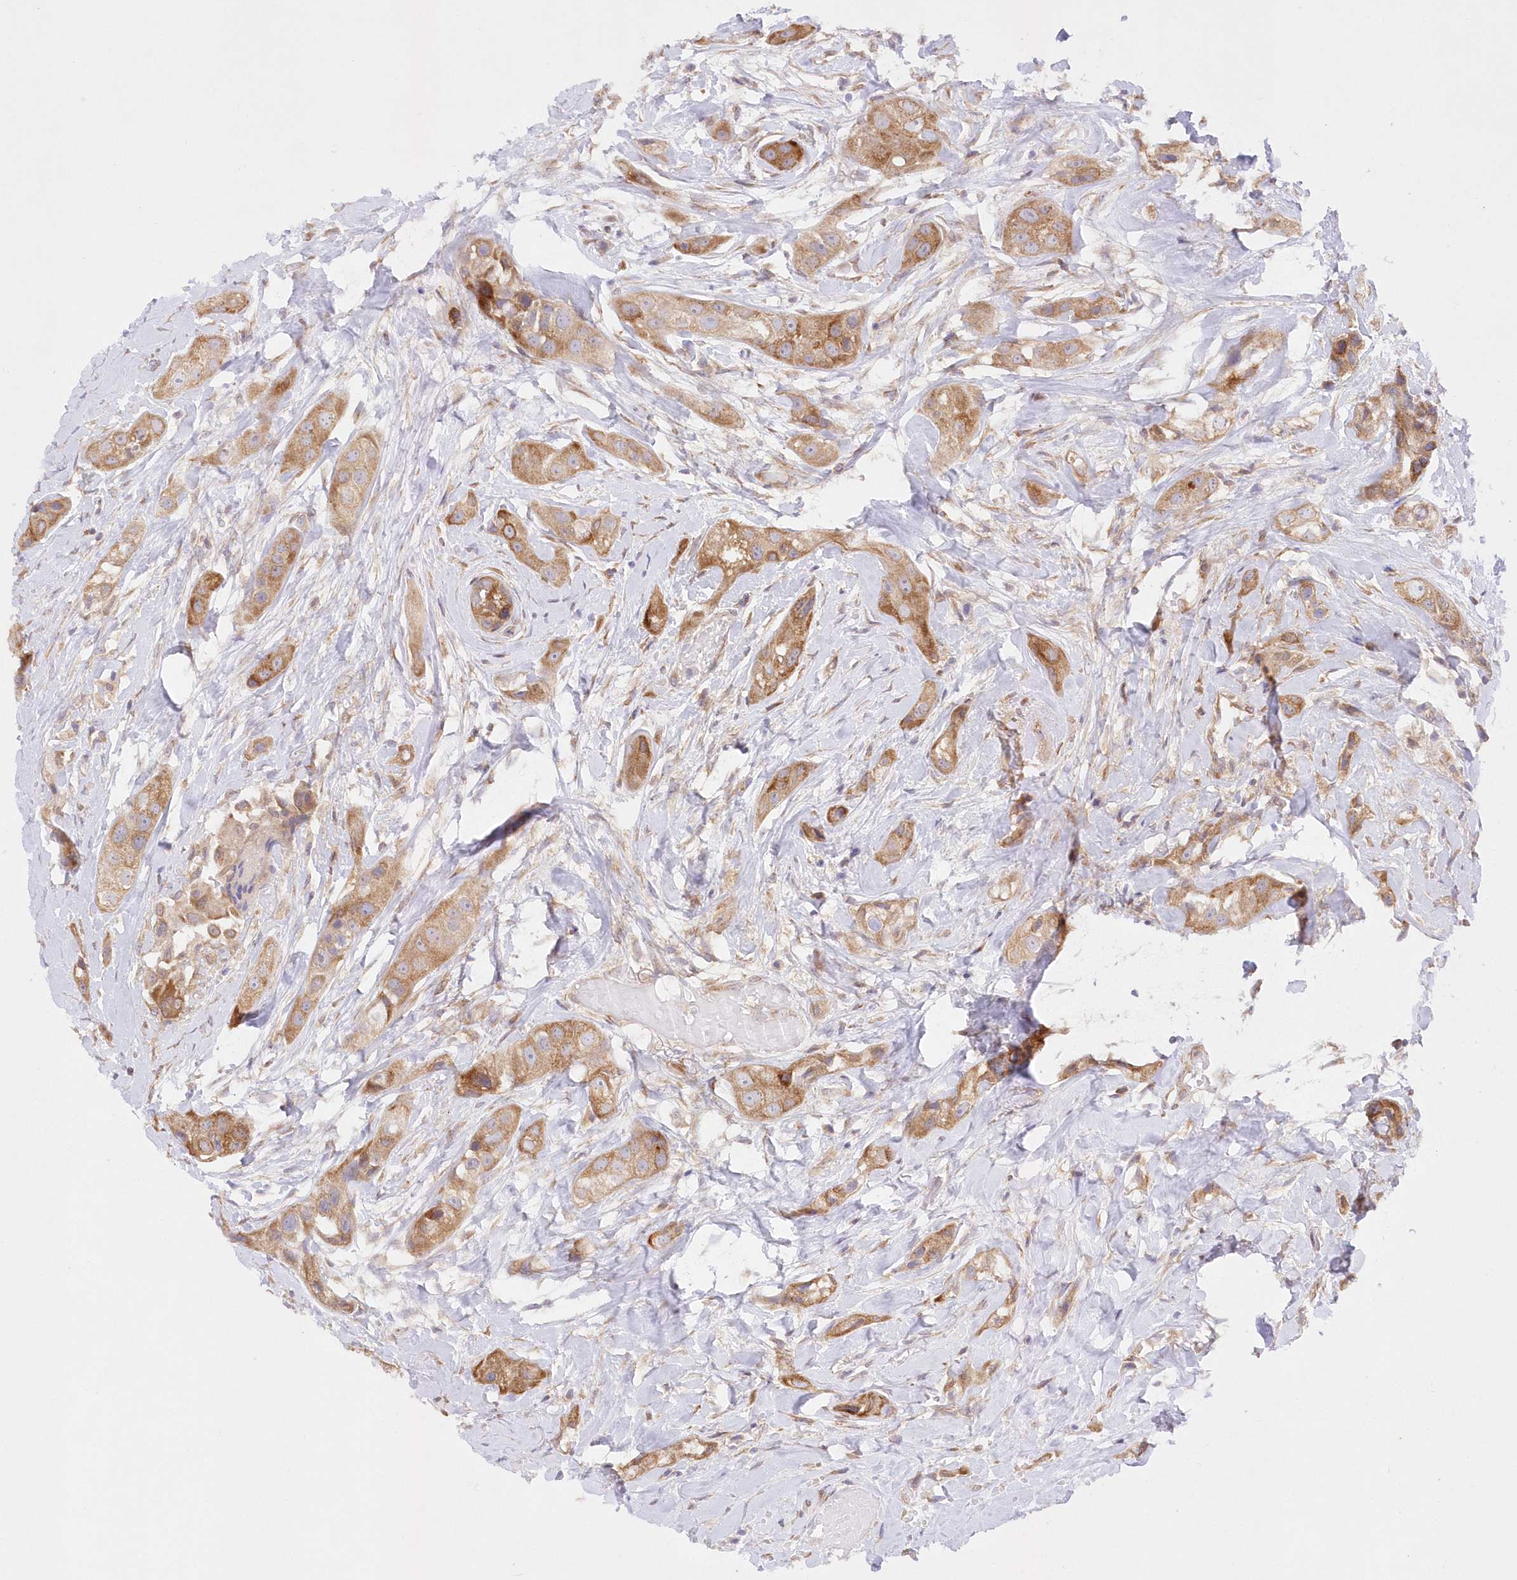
{"staining": {"intensity": "moderate", "quantity": ">75%", "location": "cytoplasmic/membranous"}, "tissue": "head and neck cancer", "cell_type": "Tumor cells", "image_type": "cancer", "snomed": [{"axis": "morphology", "description": "Normal tissue, NOS"}, {"axis": "morphology", "description": "Squamous cell carcinoma, NOS"}, {"axis": "topography", "description": "Skeletal muscle"}, {"axis": "topography", "description": "Head-Neck"}], "caption": "High-magnification brightfield microscopy of squamous cell carcinoma (head and neck) stained with DAB (brown) and counterstained with hematoxylin (blue). tumor cells exhibit moderate cytoplasmic/membranous staining is present in about>75% of cells. Using DAB (3,3'-diaminobenzidine) (brown) and hematoxylin (blue) stains, captured at high magnification using brightfield microscopy.", "gene": "RNPEP", "patient": {"sex": "male", "age": 51}}